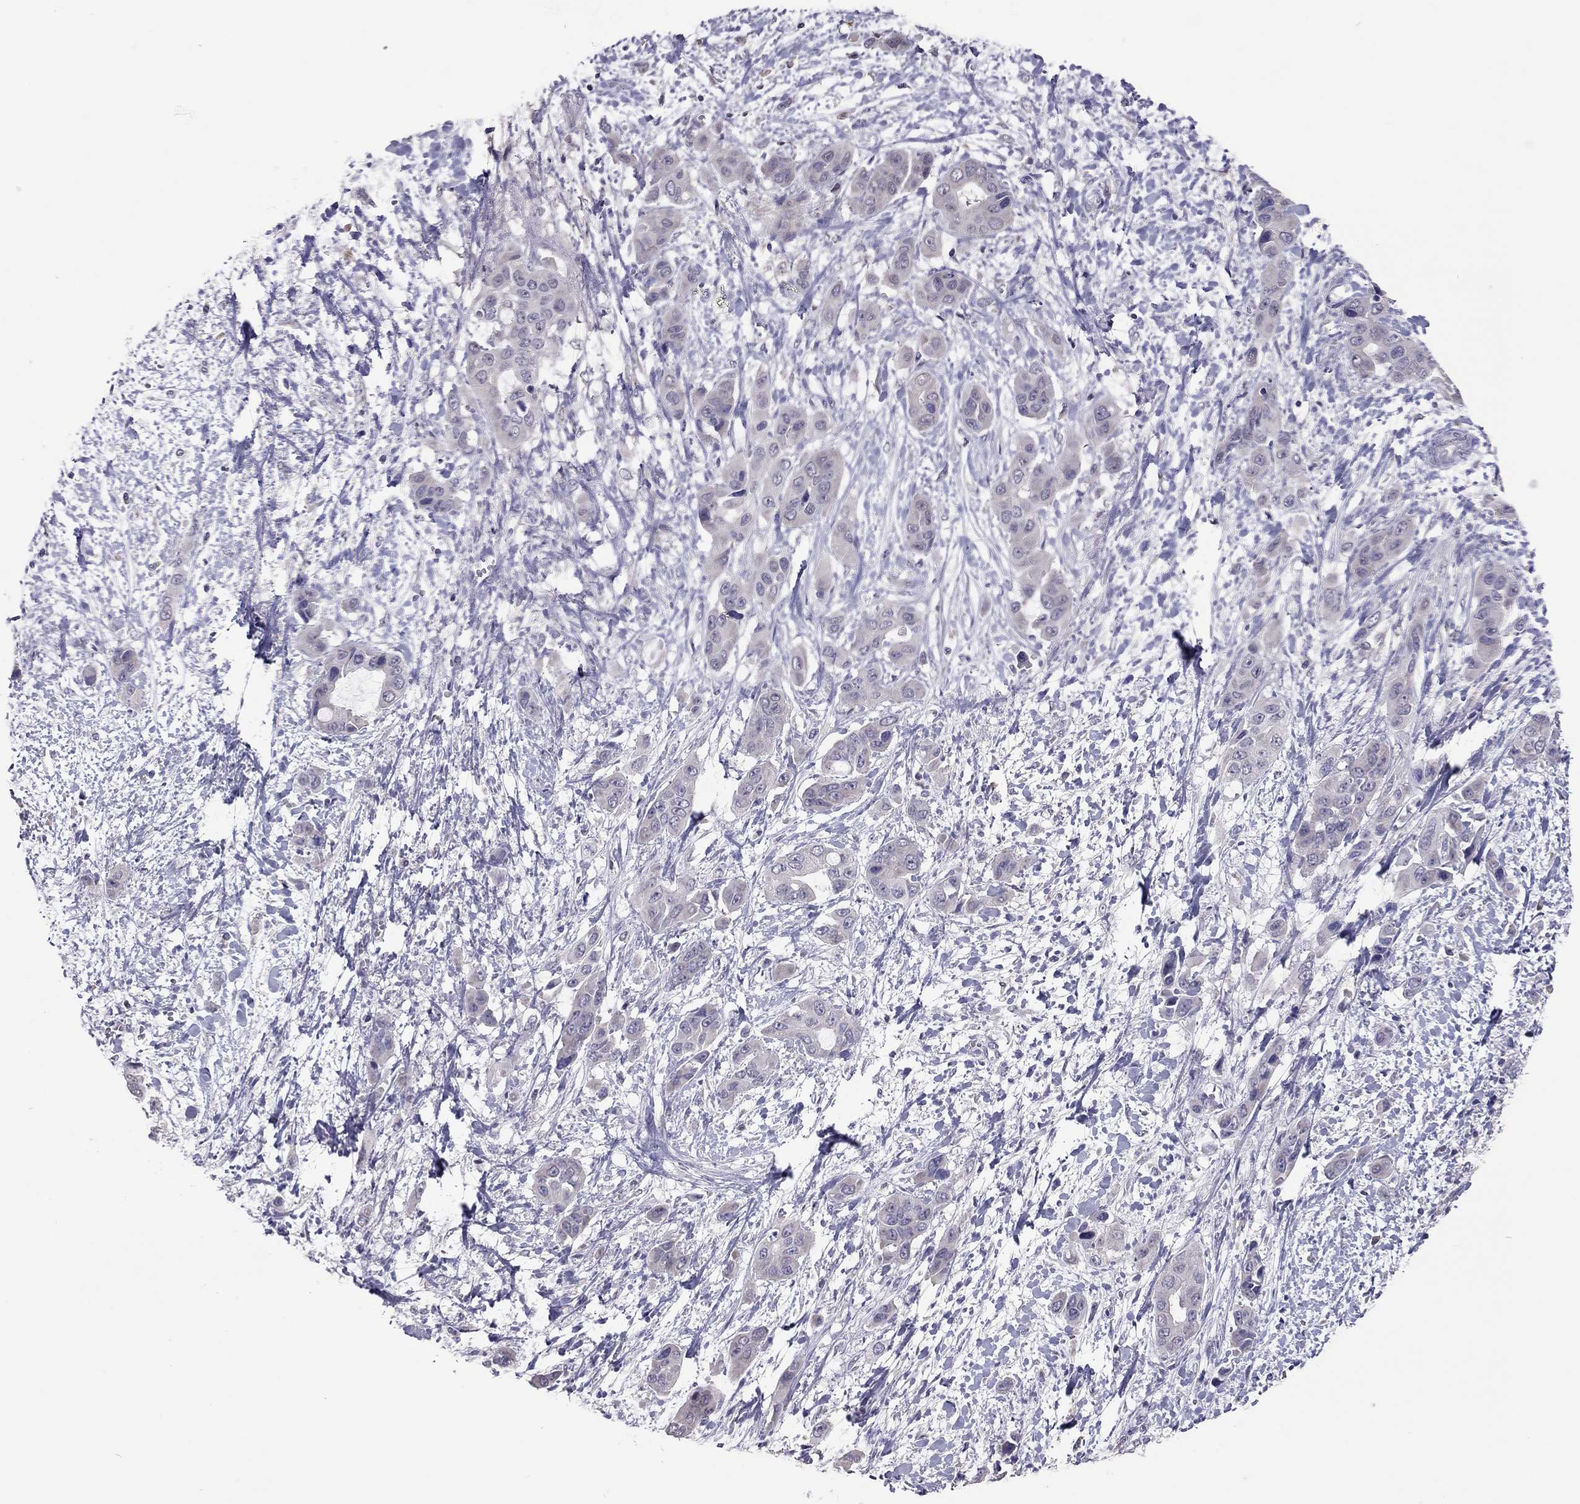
{"staining": {"intensity": "negative", "quantity": "none", "location": "none"}, "tissue": "liver cancer", "cell_type": "Tumor cells", "image_type": "cancer", "snomed": [{"axis": "morphology", "description": "Cholangiocarcinoma"}, {"axis": "topography", "description": "Liver"}], "caption": "The micrograph shows no staining of tumor cells in liver cancer.", "gene": "HSF2BP", "patient": {"sex": "female", "age": 52}}